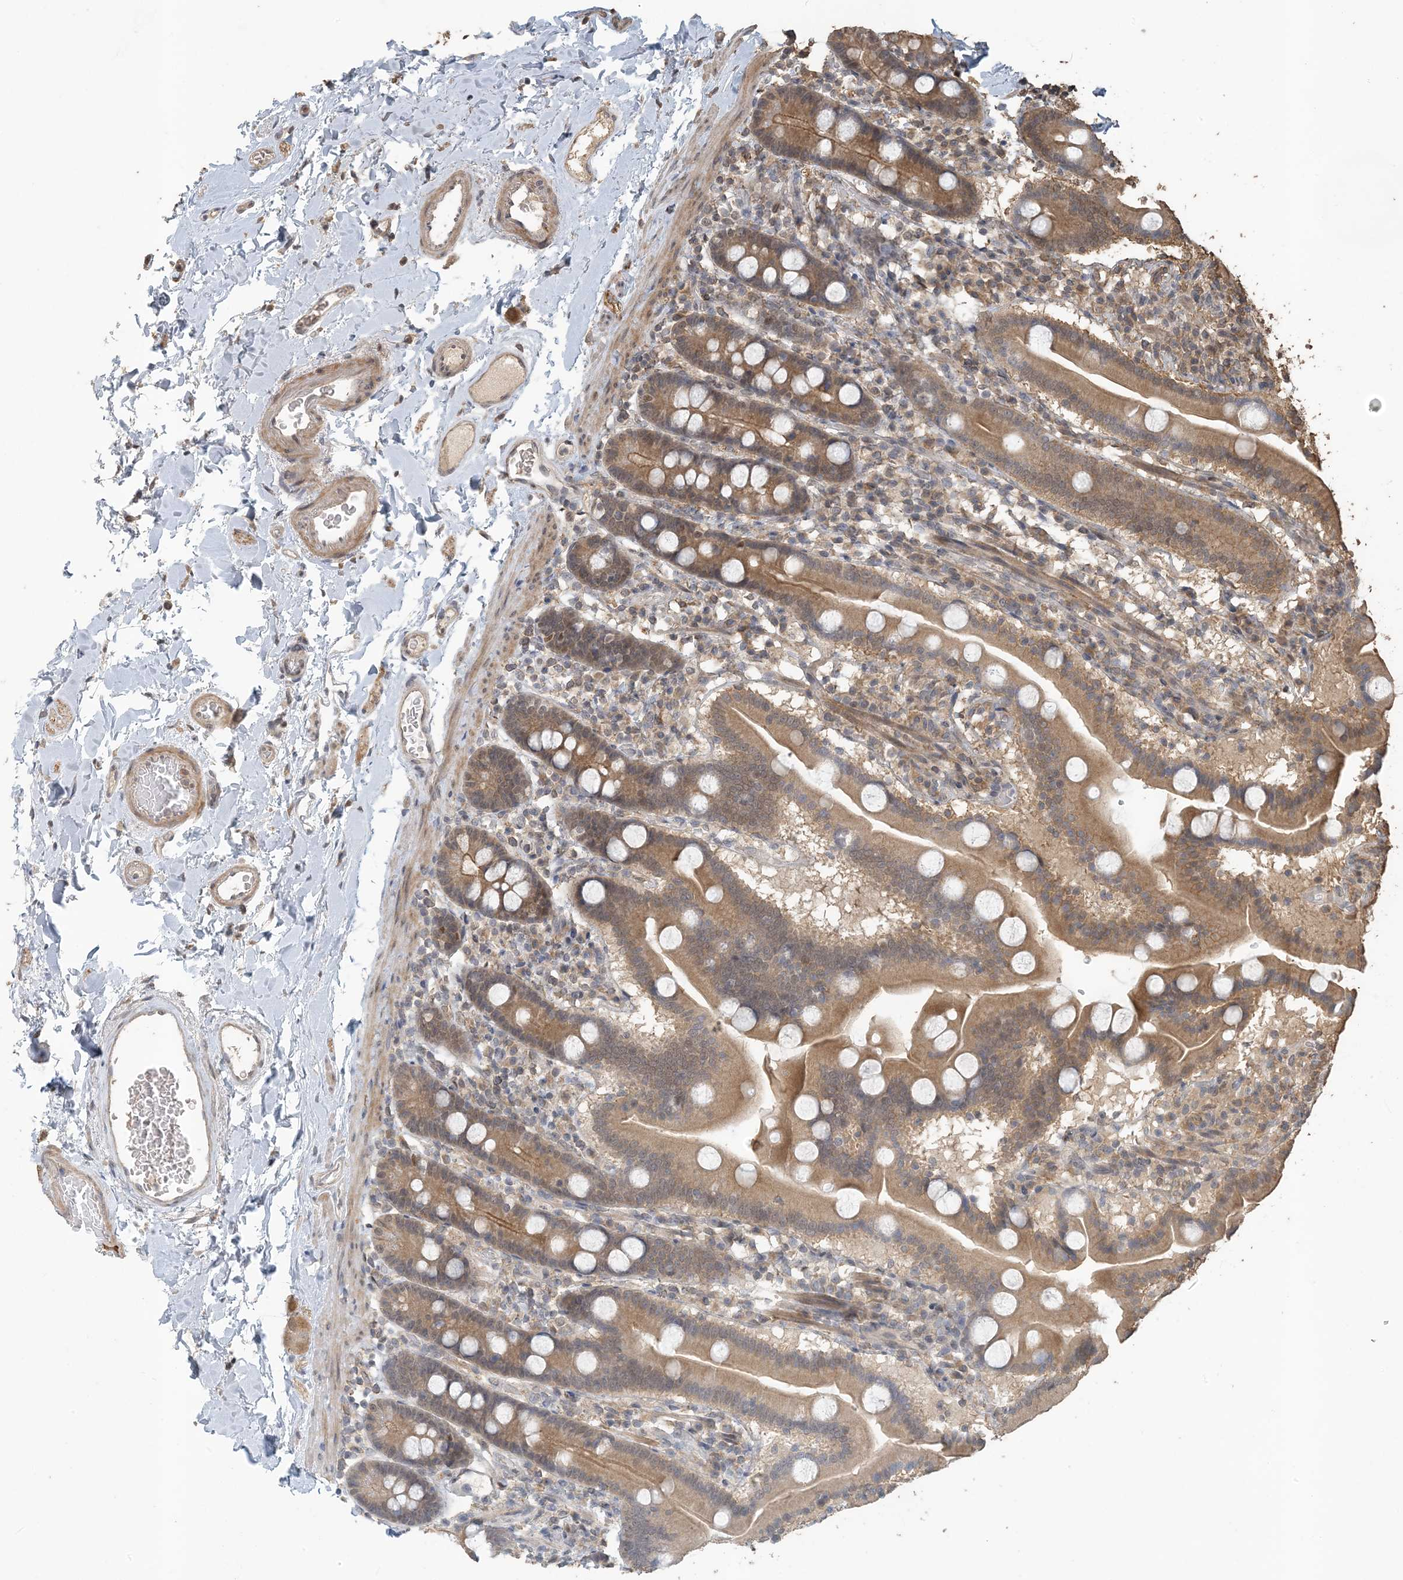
{"staining": {"intensity": "moderate", "quantity": ">75%", "location": "cytoplasmic/membranous"}, "tissue": "duodenum", "cell_type": "Glandular cells", "image_type": "normal", "snomed": [{"axis": "morphology", "description": "Normal tissue, NOS"}, {"axis": "topography", "description": "Duodenum"}], "caption": "Immunohistochemical staining of normal duodenum displays moderate cytoplasmic/membranous protein positivity in approximately >75% of glandular cells.", "gene": "ZC3H12A", "patient": {"sex": "male", "age": 55}}